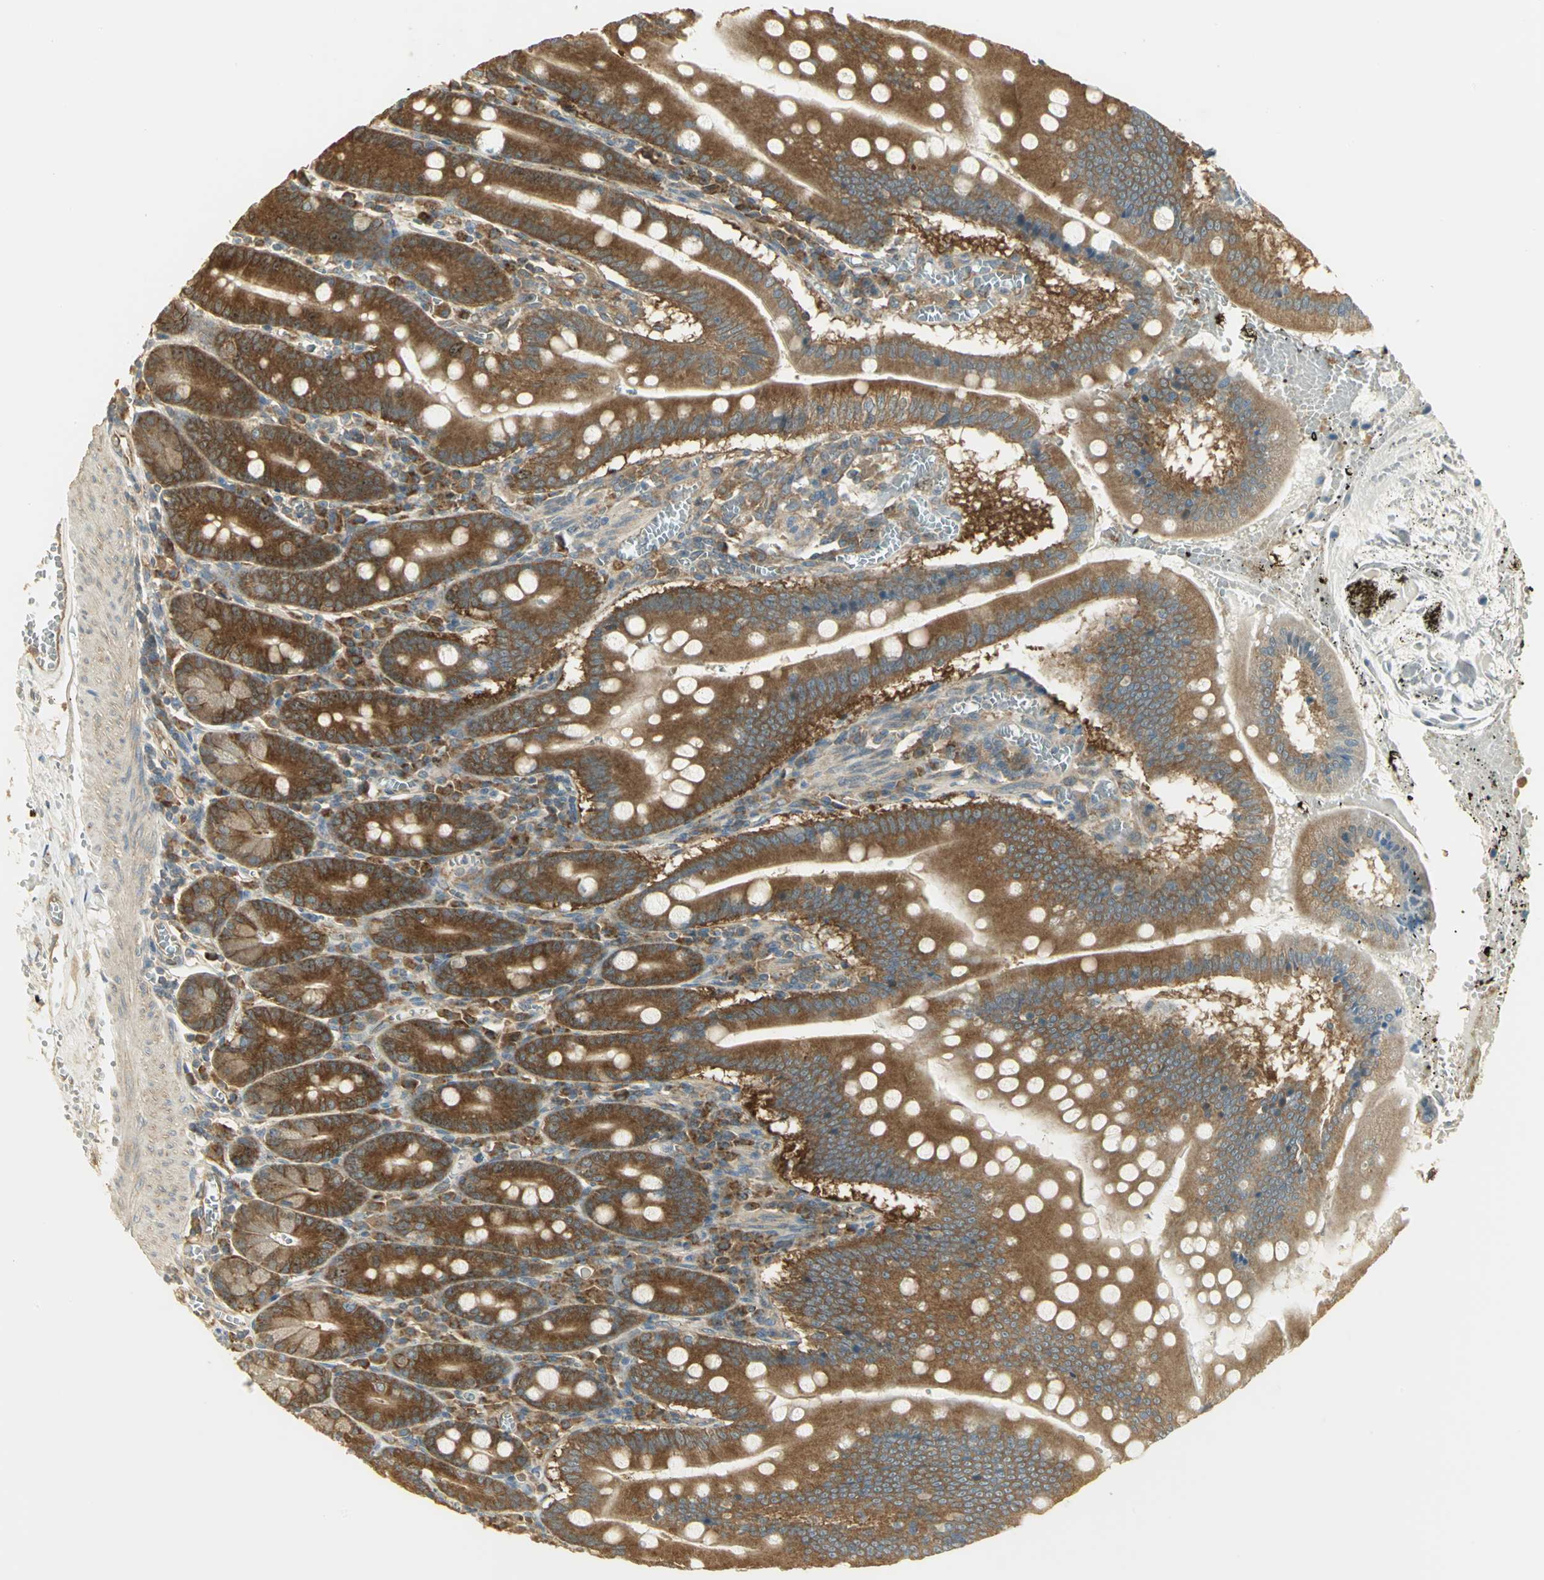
{"staining": {"intensity": "strong", "quantity": ">75%", "location": "cytoplasmic/membranous"}, "tissue": "small intestine", "cell_type": "Glandular cells", "image_type": "normal", "snomed": [{"axis": "morphology", "description": "Normal tissue, NOS"}, {"axis": "topography", "description": "Small intestine"}], "caption": "Immunohistochemistry histopathology image of benign small intestine: small intestine stained using immunohistochemistry demonstrates high levels of strong protein expression localized specifically in the cytoplasmic/membranous of glandular cells, appearing as a cytoplasmic/membranous brown color.", "gene": "RARS1", "patient": {"sex": "male", "age": 71}}